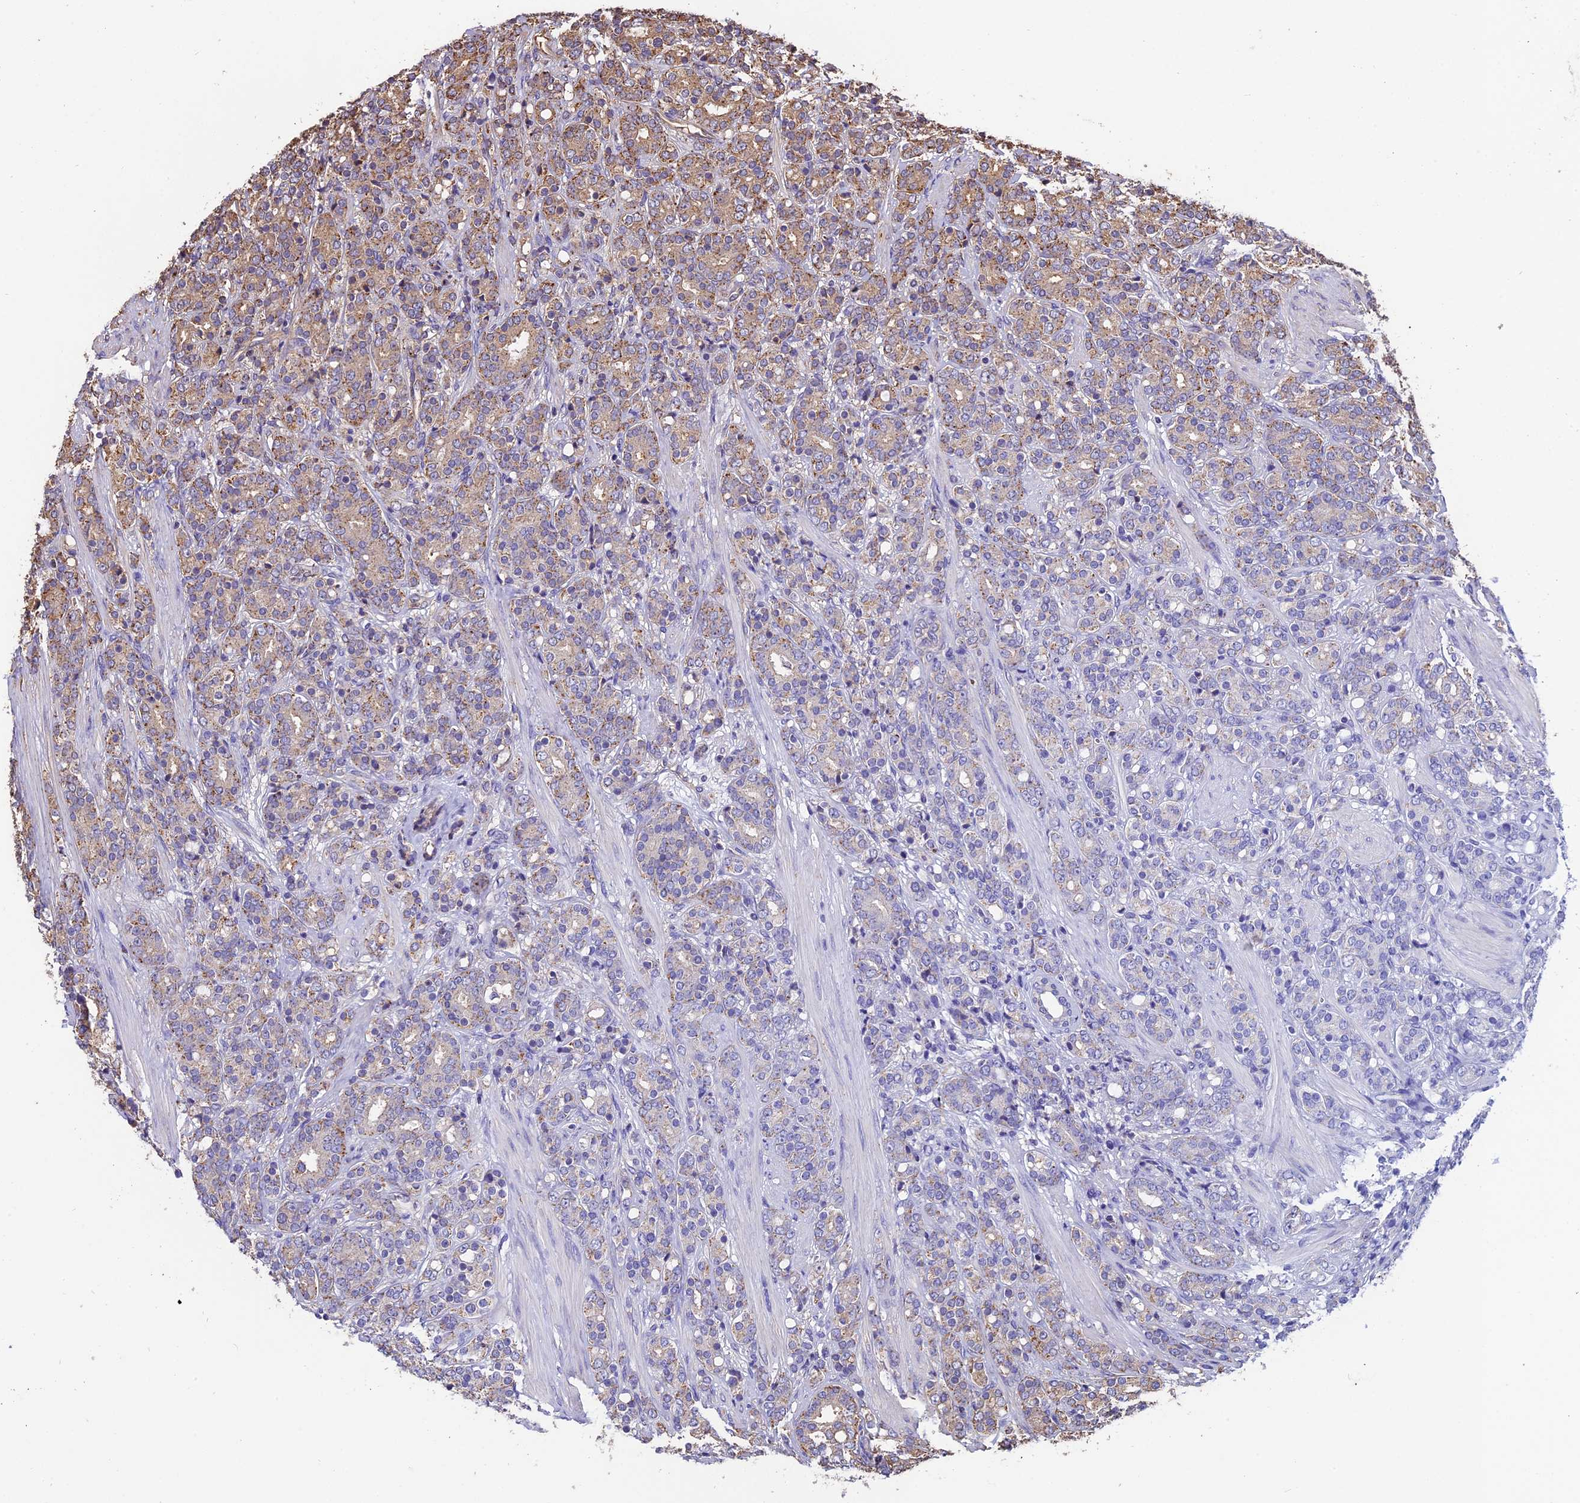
{"staining": {"intensity": "weak", "quantity": "25%-75%", "location": "cytoplasmic/membranous"}, "tissue": "prostate cancer", "cell_type": "Tumor cells", "image_type": "cancer", "snomed": [{"axis": "morphology", "description": "Adenocarcinoma, High grade"}, {"axis": "topography", "description": "Prostate"}], "caption": "High-magnification brightfield microscopy of prostate cancer stained with DAB (3,3'-diaminobenzidine) (brown) and counterstained with hematoxylin (blue). tumor cells exhibit weak cytoplasmic/membranous positivity is seen in approximately25%-75% of cells.", "gene": "CHMP2A", "patient": {"sex": "male", "age": 62}}